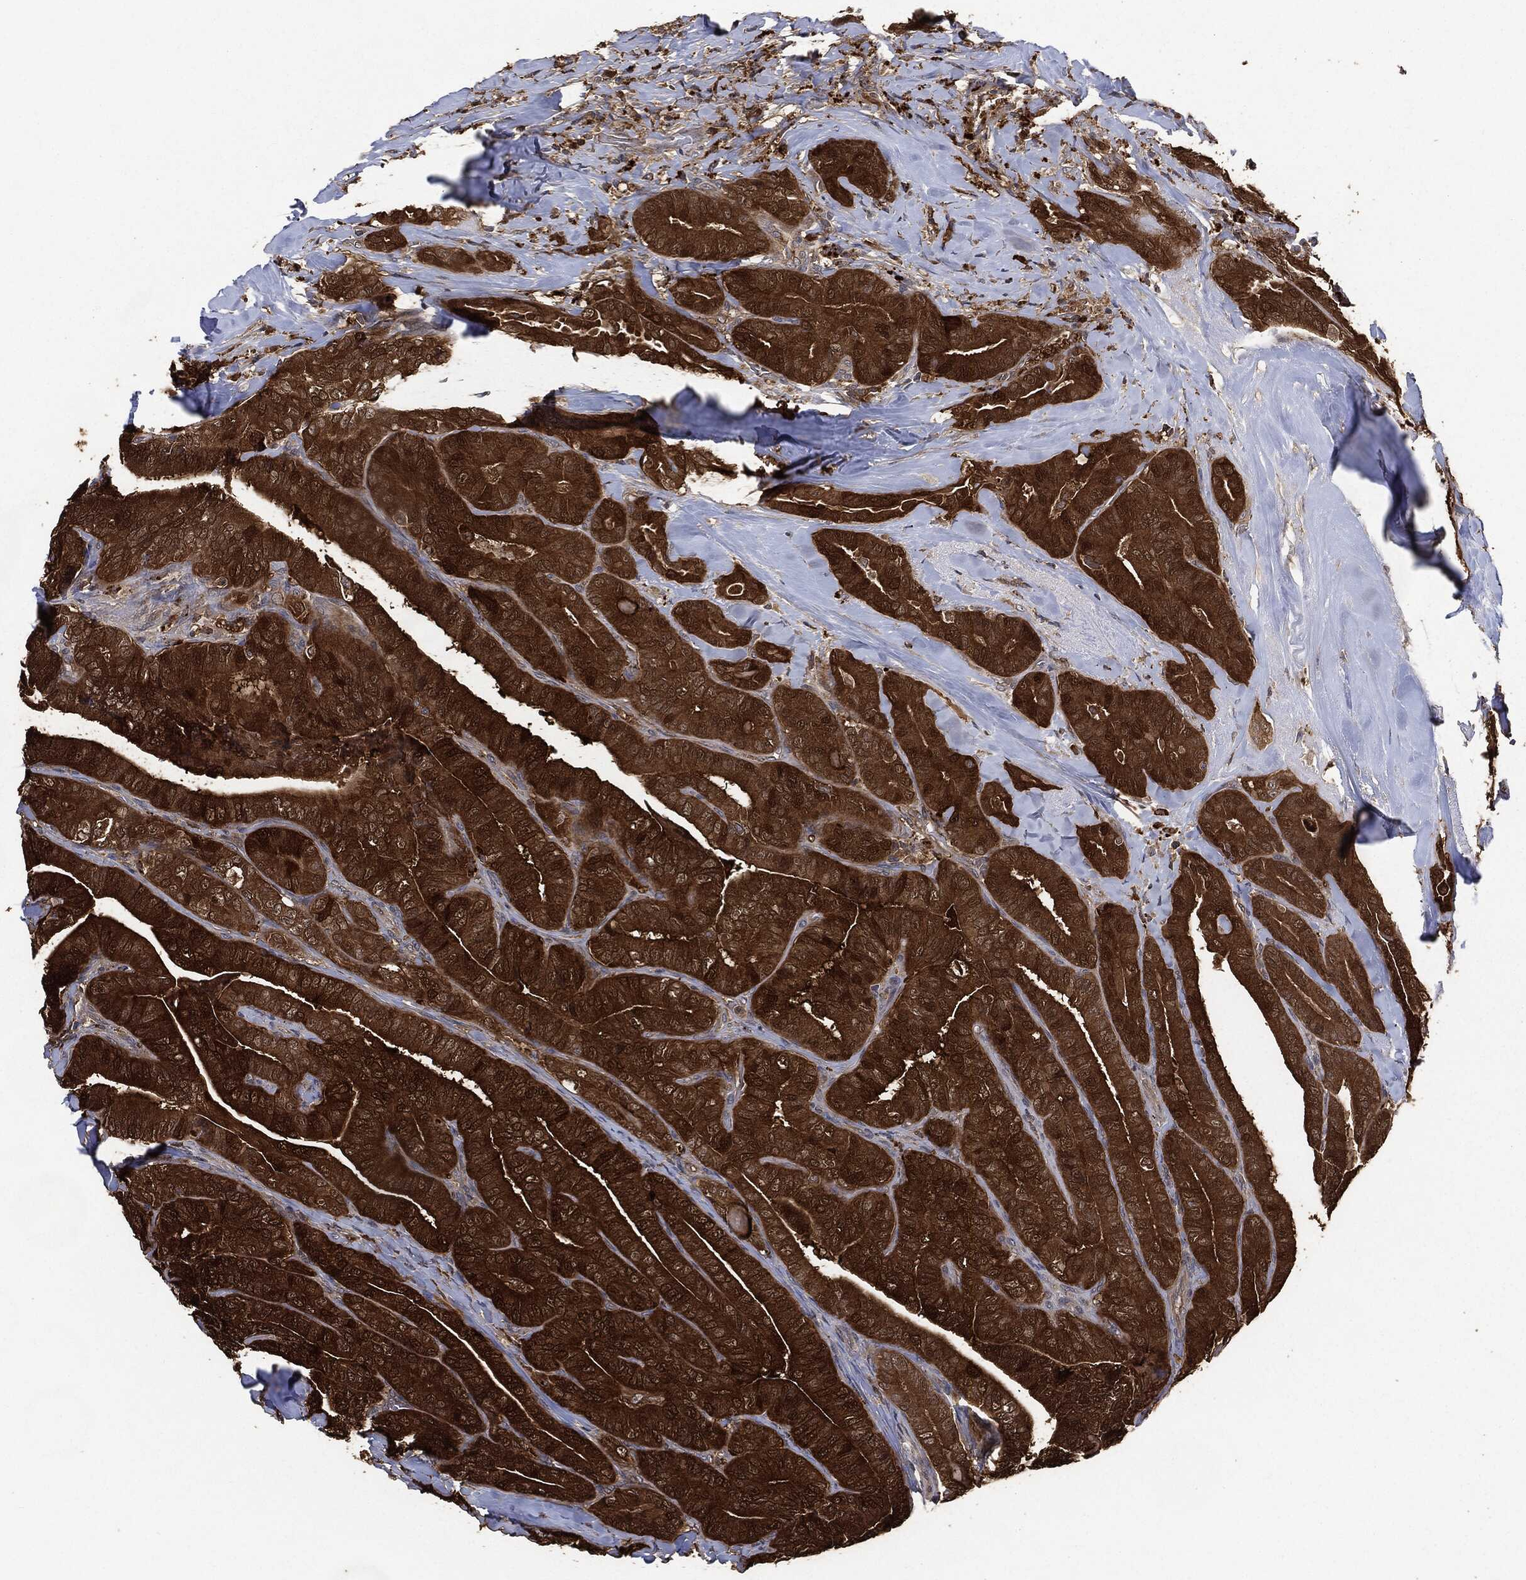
{"staining": {"intensity": "strong", "quantity": ">75%", "location": "cytoplasmic/membranous"}, "tissue": "thyroid cancer", "cell_type": "Tumor cells", "image_type": "cancer", "snomed": [{"axis": "morphology", "description": "Papillary adenocarcinoma, NOS"}, {"axis": "topography", "description": "Thyroid gland"}], "caption": "Immunohistochemical staining of human thyroid papillary adenocarcinoma displays high levels of strong cytoplasmic/membranous expression in about >75% of tumor cells.", "gene": "BRAF", "patient": {"sex": "male", "age": 61}}